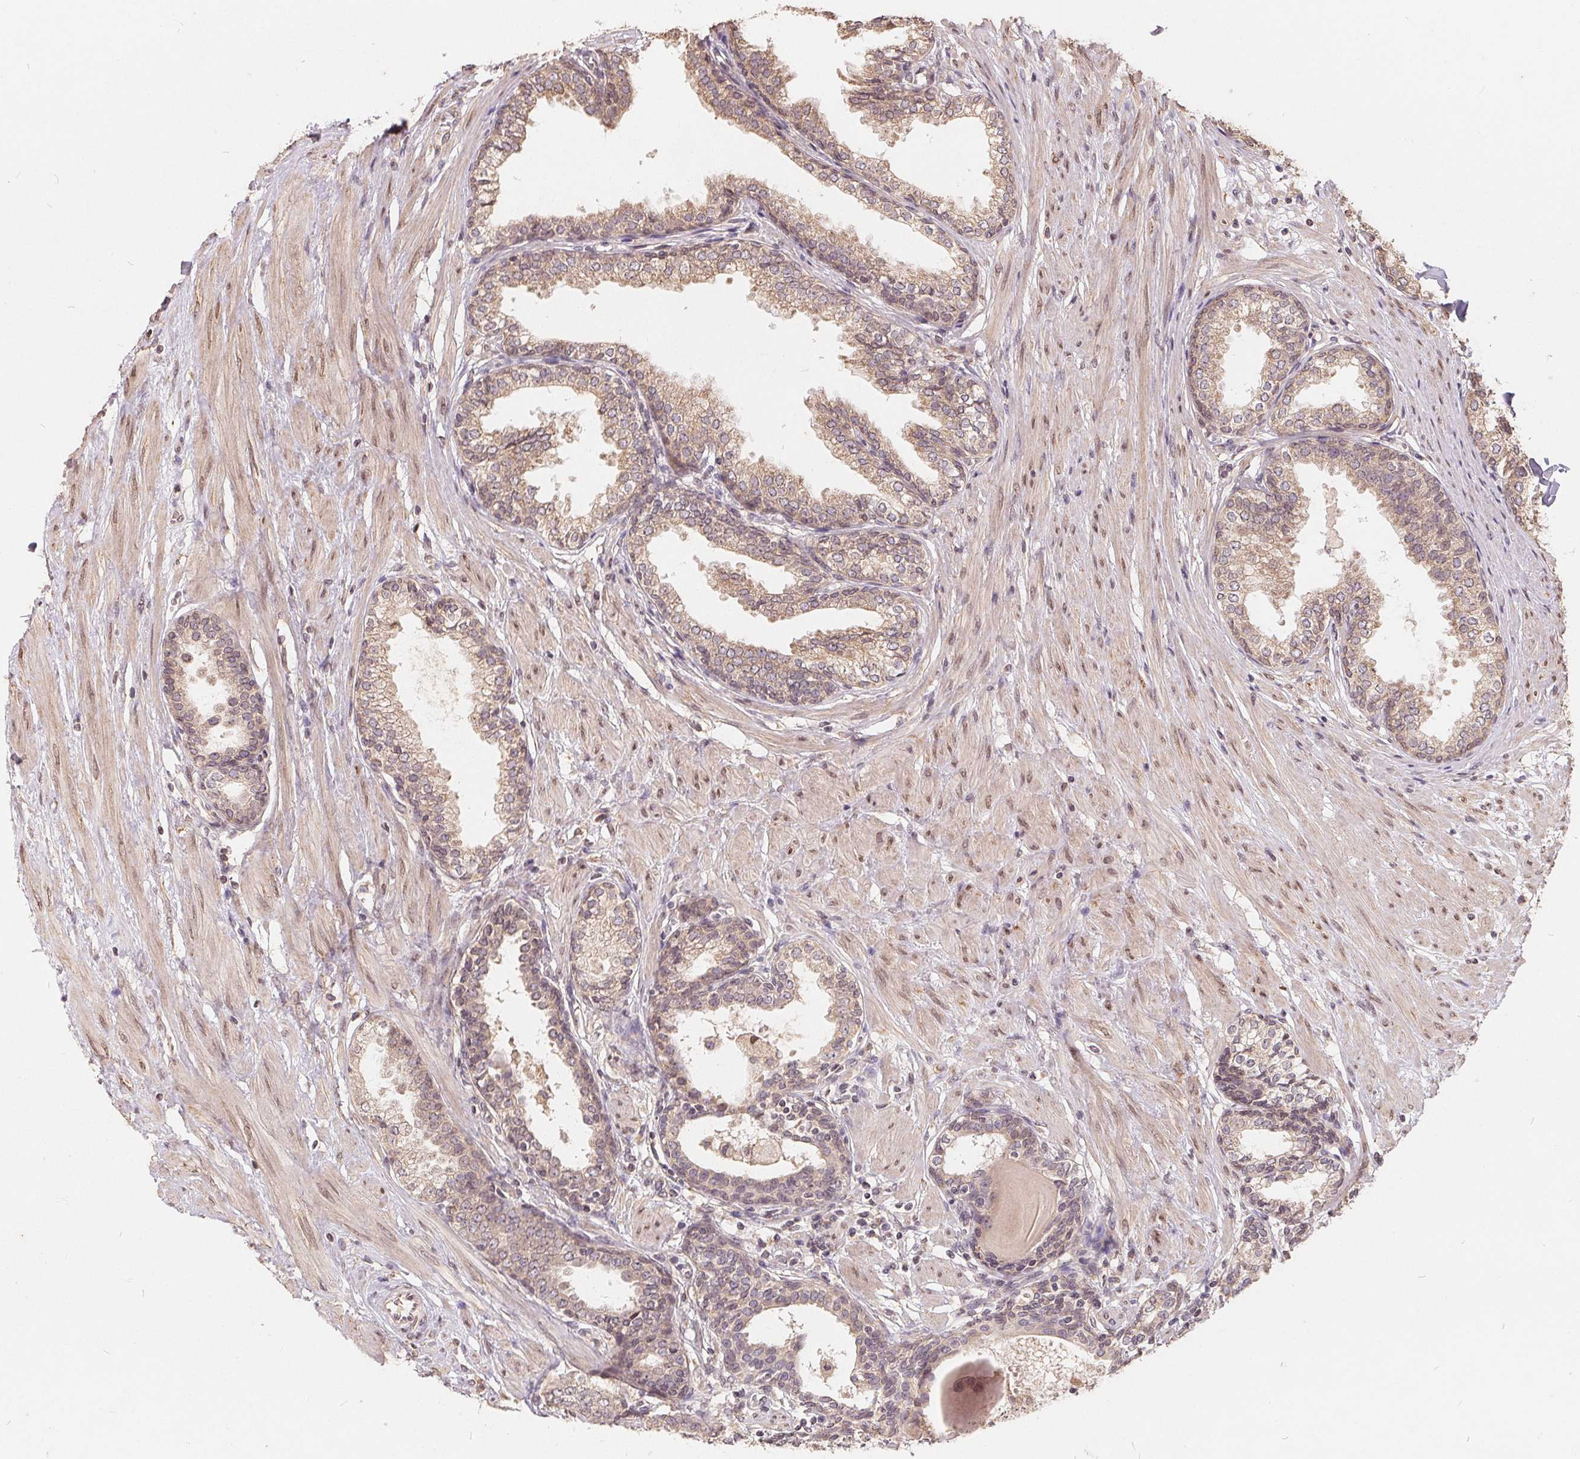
{"staining": {"intensity": "weak", "quantity": ">75%", "location": "cytoplasmic/membranous"}, "tissue": "prostate", "cell_type": "Glandular cells", "image_type": "normal", "snomed": [{"axis": "morphology", "description": "Normal tissue, NOS"}, {"axis": "topography", "description": "Prostate"}], "caption": "Immunohistochemistry (IHC) of unremarkable prostate demonstrates low levels of weak cytoplasmic/membranous staining in approximately >75% of glandular cells. The staining was performed using DAB (3,3'-diaminobenzidine), with brown indicating positive protein expression. Nuclei are stained blue with hematoxylin.", "gene": "CDIPT", "patient": {"sex": "male", "age": 55}}